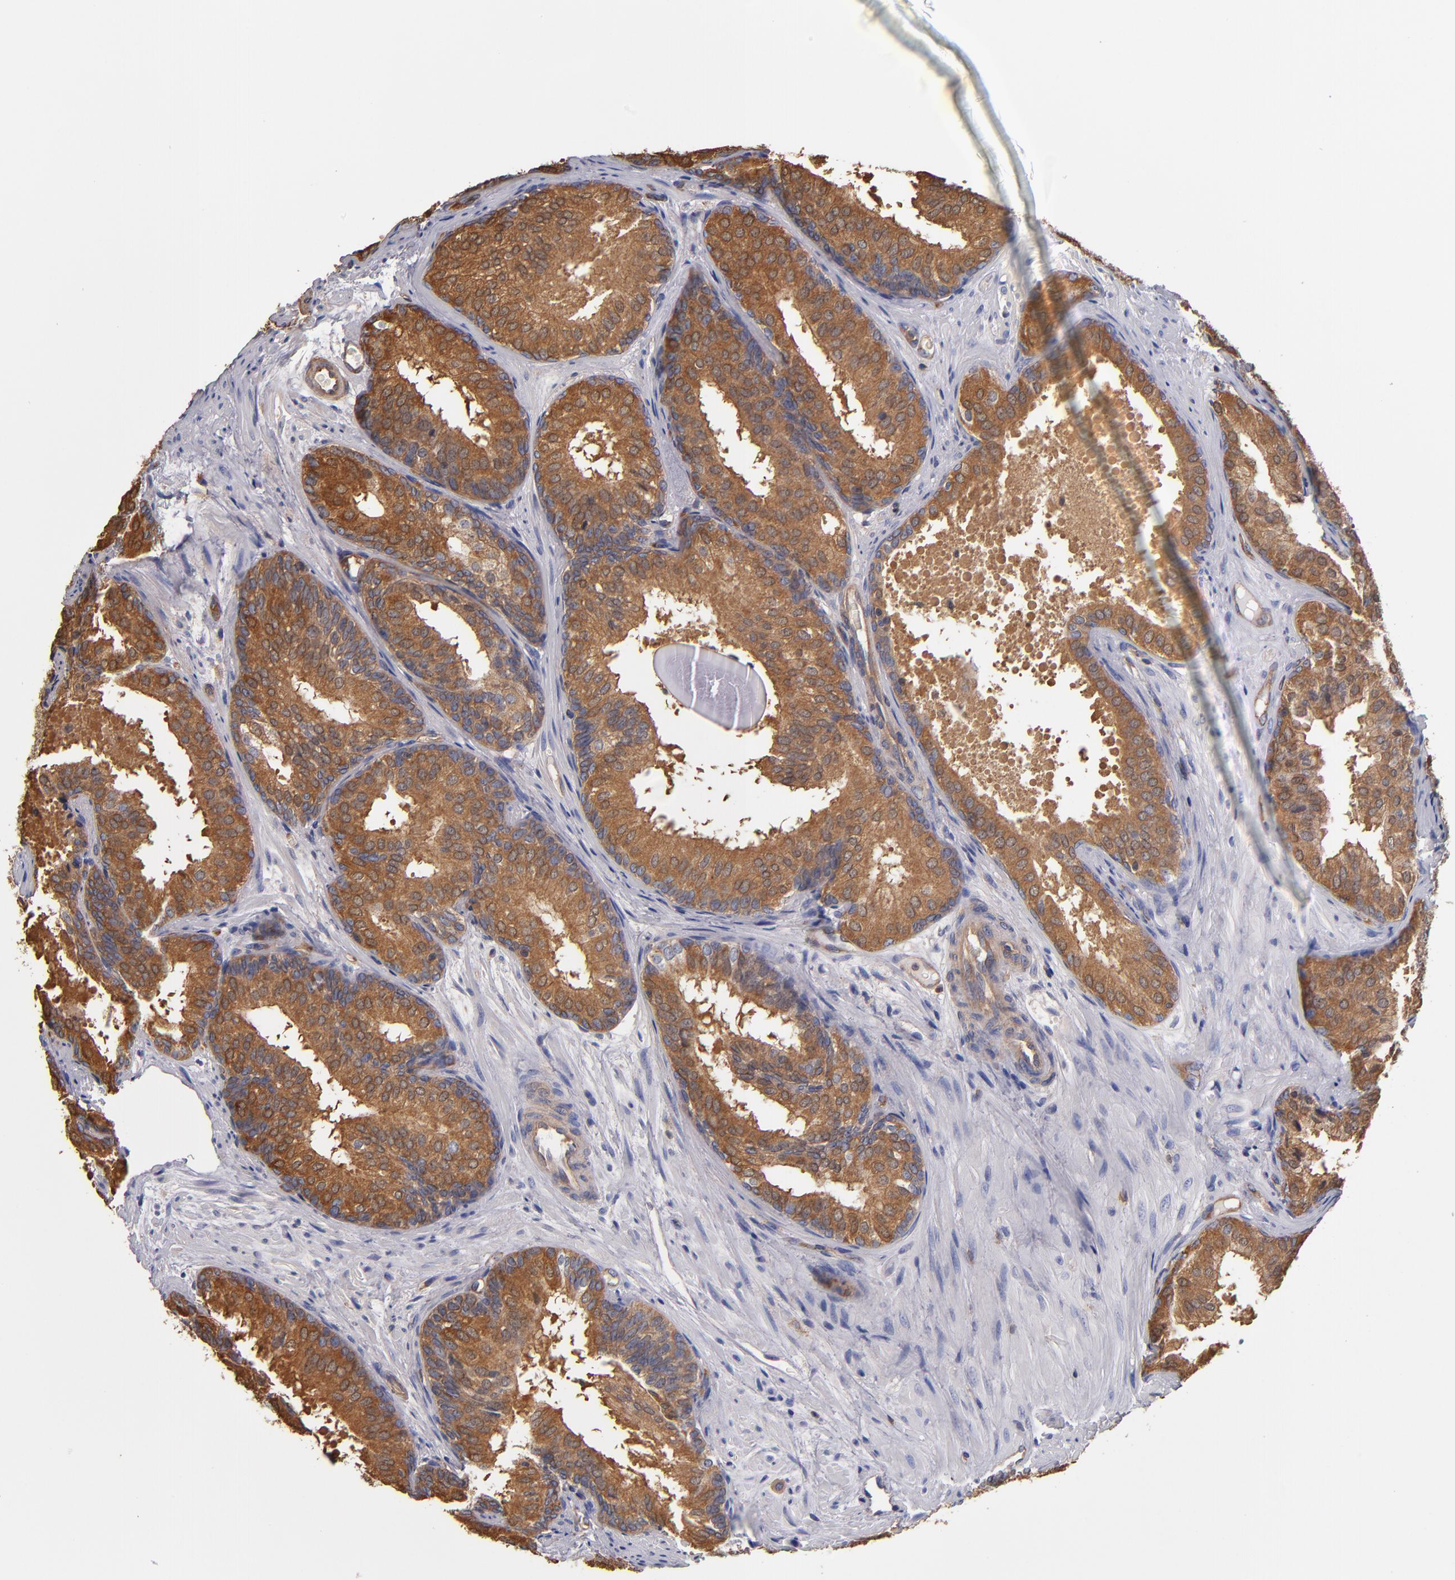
{"staining": {"intensity": "moderate", "quantity": ">75%", "location": "cytoplasmic/membranous"}, "tissue": "prostate cancer", "cell_type": "Tumor cells", "image_type": "cancer", "snomed": [{"axis": "morphology", "description": "Adenocarcinoma, Low grade"}, {"axis": "topography", "description": "Prostate"}], "caption": "This micrograph displays immunohistochemistry (IHC) staining of human prostate cancer (adenocarcinoma (low-grade)), with medium moderate cytoplasmic/membranous staining in about >75% of tumor cells.", "gene": "ESYT2", "patient": {"sex": "male", "age": 69}}